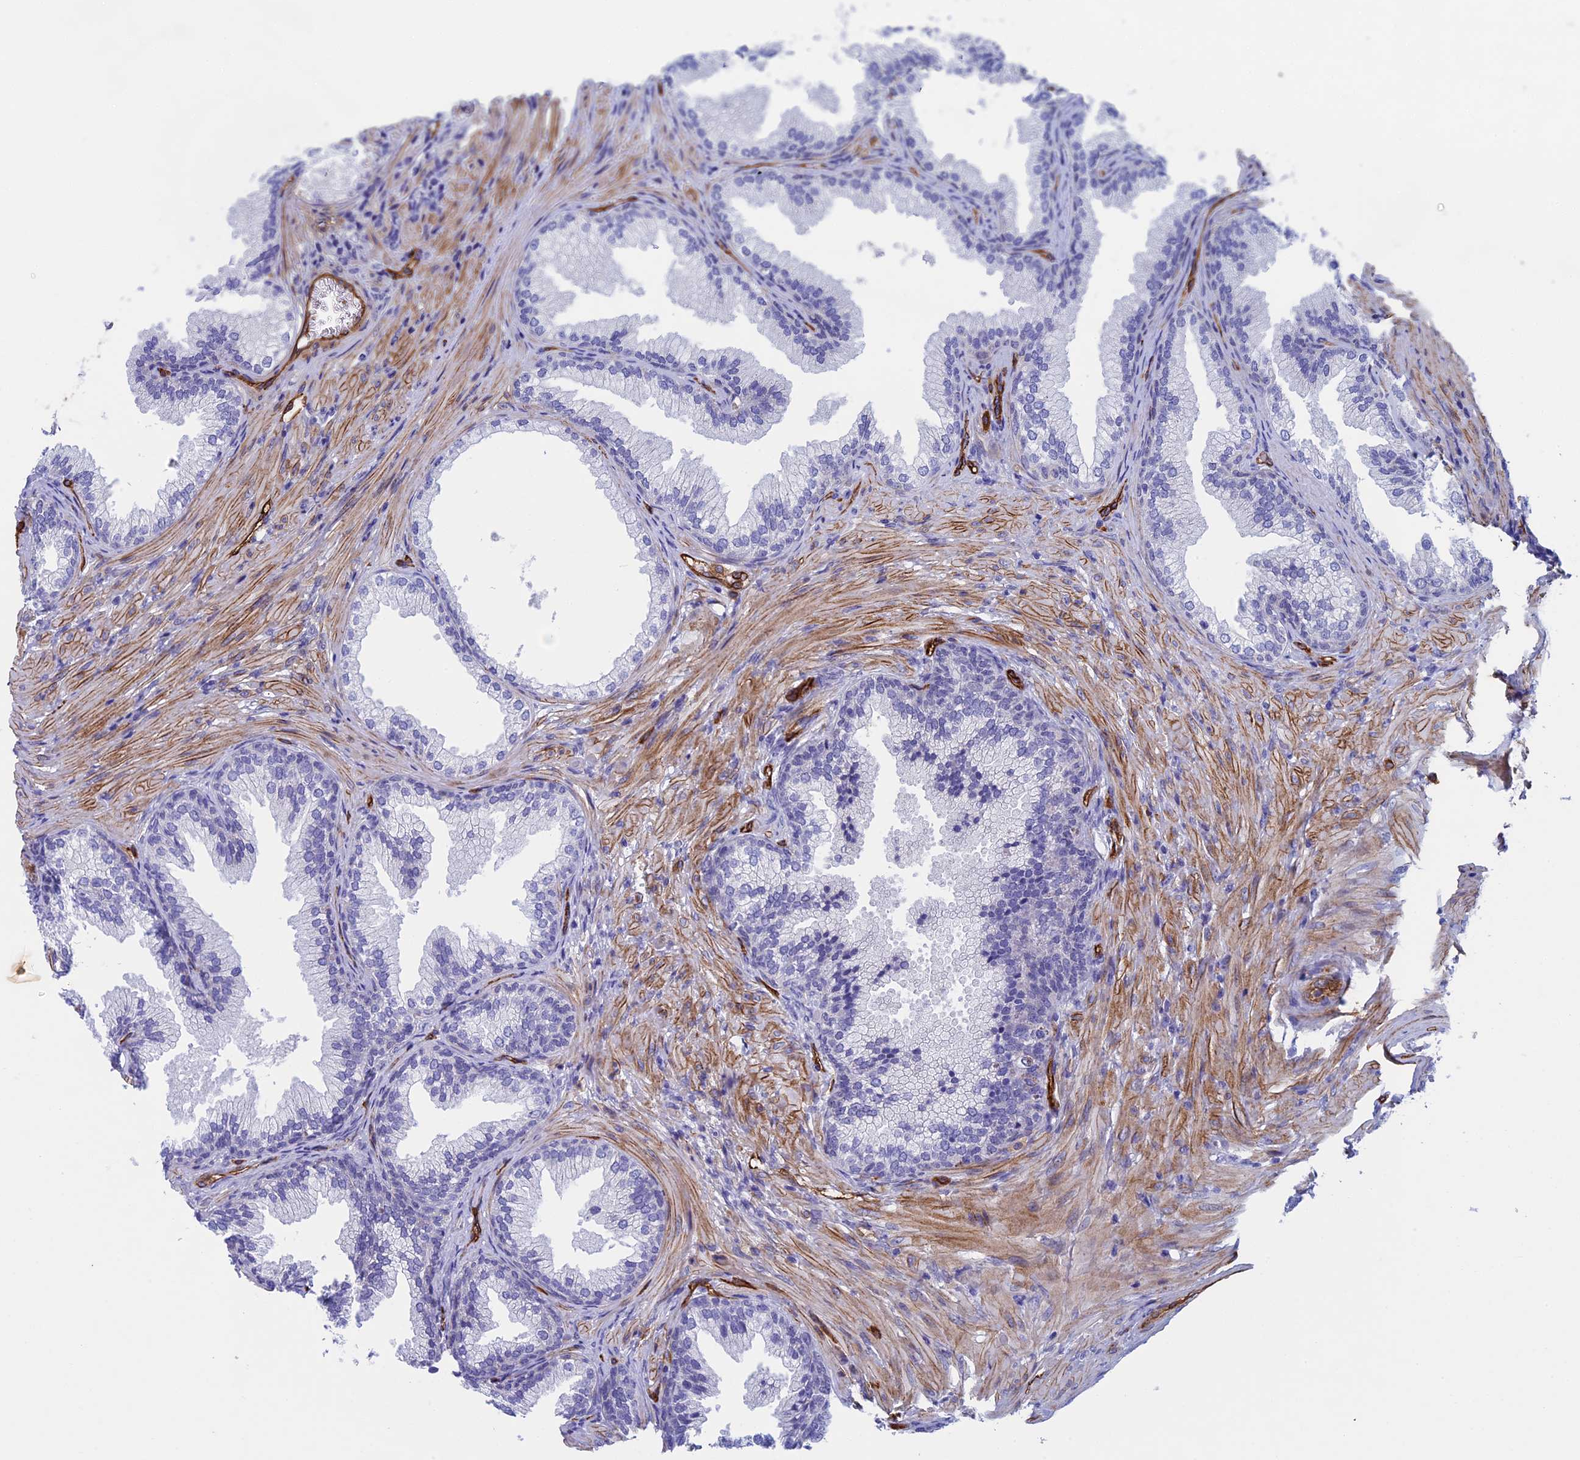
{"staining": {"intensity": "negative", "quantity": "none", "location": "none"}, "tissue": "prostate", "cell_type": "Glandular cells", "image_type": "normal", "snomed": [{"axis": "morphology", "description": "Normal tissue, NOS"}, {"axis": "topography", "description": "Prostate"}], "caption": "Immunohistochemistry (IHC) micrograph of normal prostate: prostate stained with DAB demonstrates no significant protein staining in glandular cells. Nuclei are stained in blue.", "gene": "INSYN1", "patient": {"sex": "male", "age": 76}}